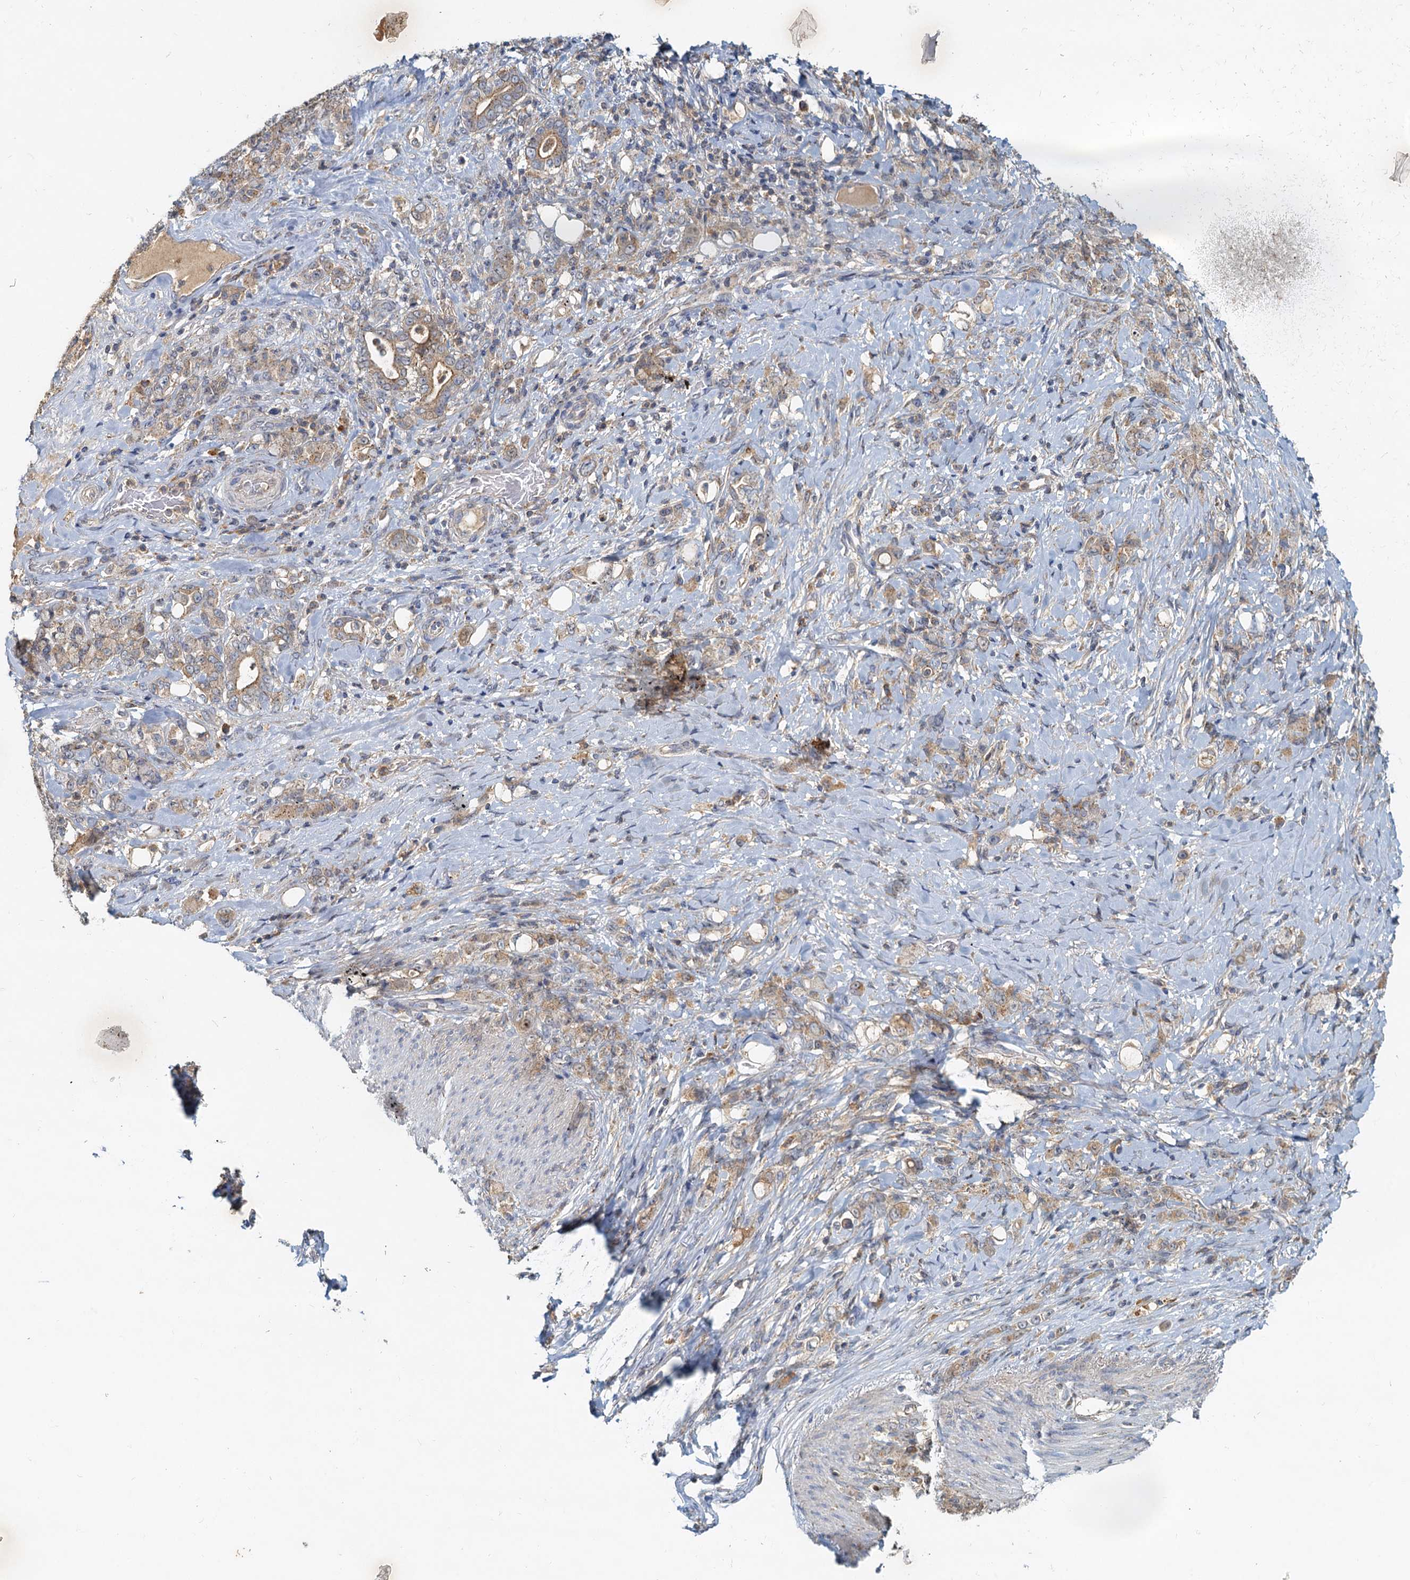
{"staining": {"intensity": "moderate", "quantity": ">75%", "location": "cytoplasmic/membranous"}, "tissue": "stomach cancer", "cell_type": "Tumor cells", "image_type": "cancer", "snomed": [{"axis": "morphology", "description": "Adenocarcinoma, NOS"}, {"axis": "topography", "description": "Stomach"}], "caption": "Protein analysis of adenocarcinoma (stomach) tissue reveals moderate cytoplasmic/membranous staining in about >75% of tumor cells.", "gene": "TOLLIP", "patient": {"sex": "female", "age": 79}}